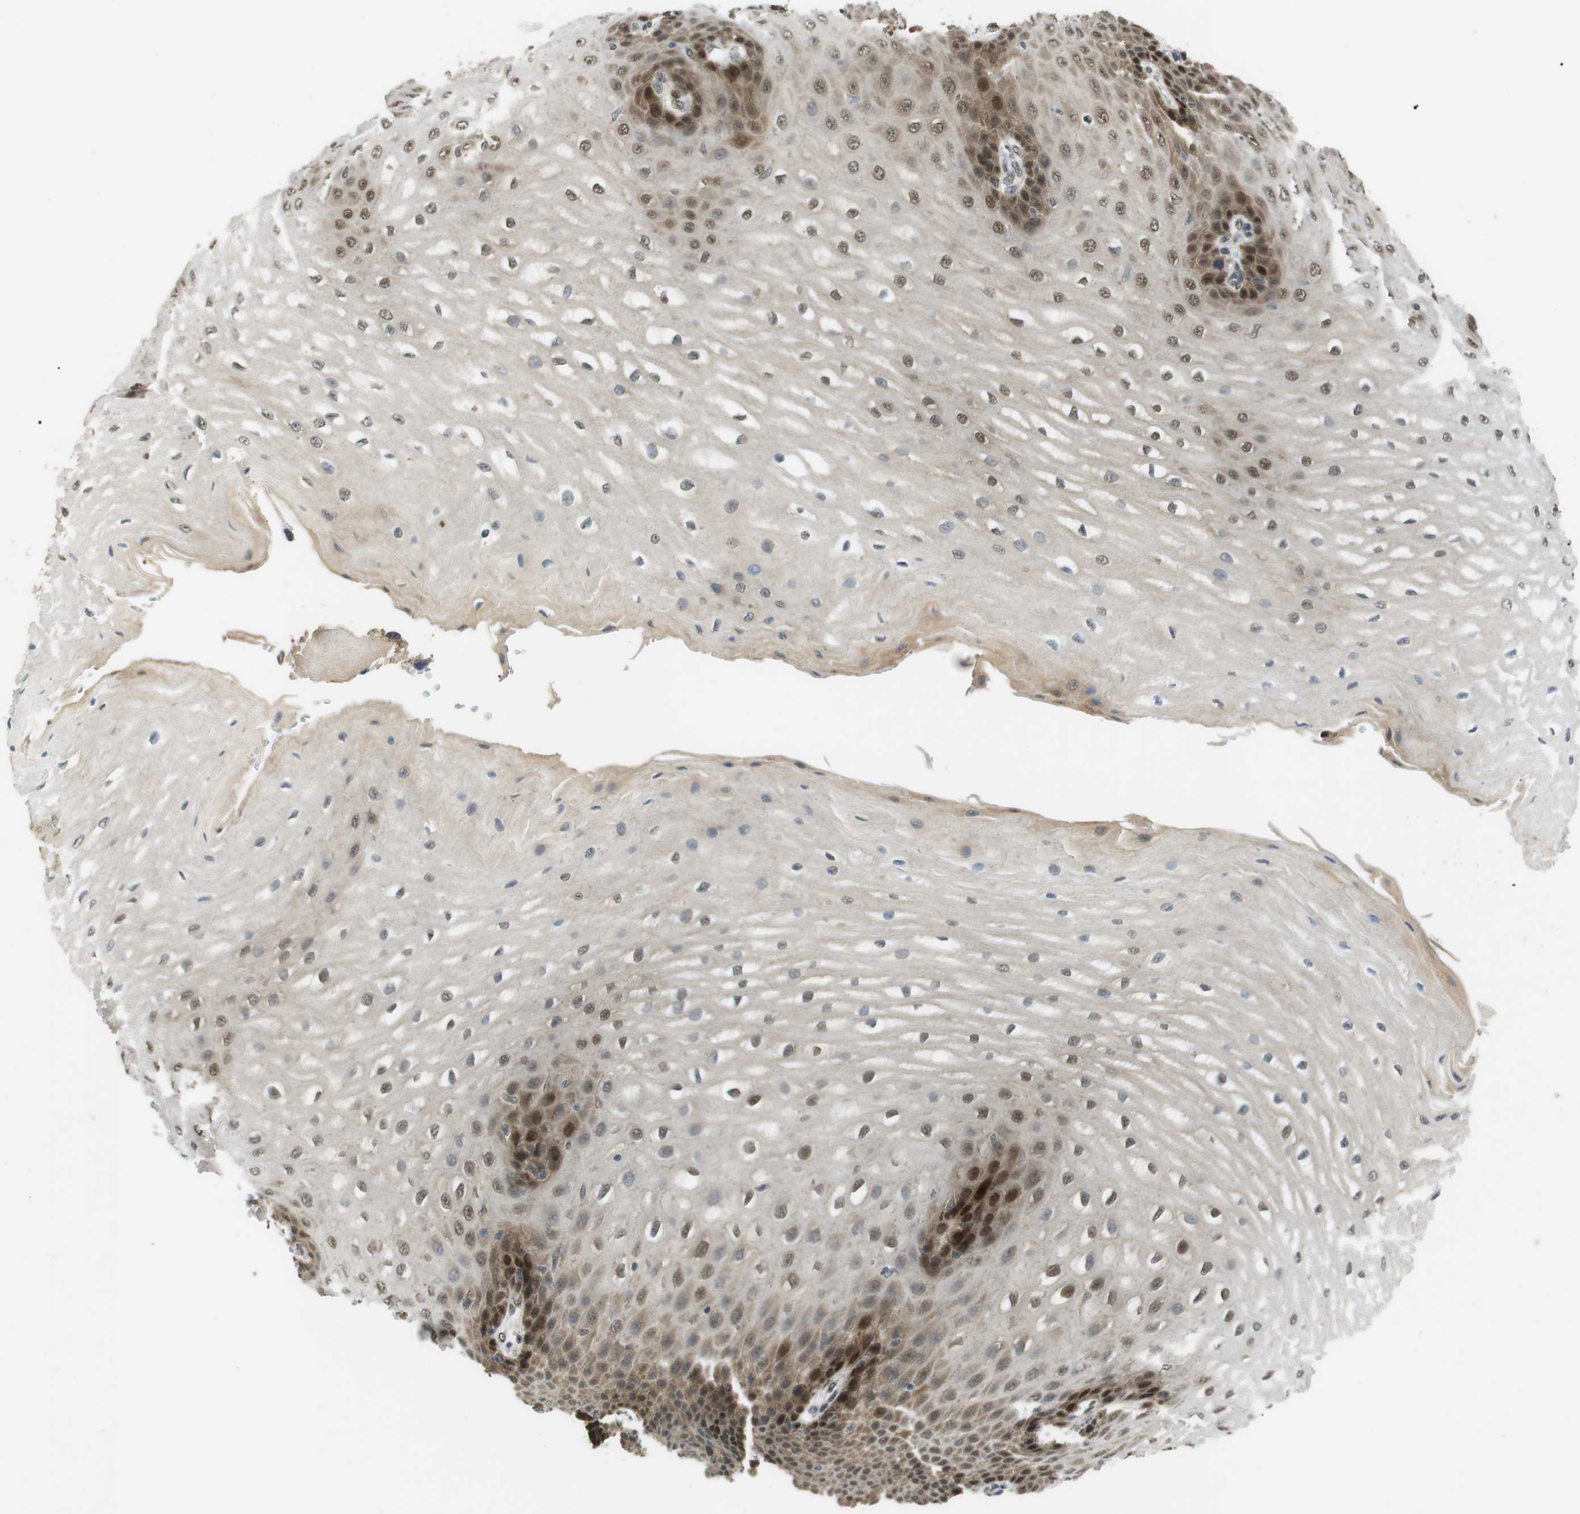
{"staining": {"intensity": "moderate", "quantity": ">75%", "location": "cytoplasmic/membranous,nuclear"}, "tissue": "esophagus", "cell_type": "Squamous epithelial cells", "image_type": "normal", "snomed": [{"axis": "morphology", "description": "Normal tissue, NOS"}, {"axis": "topography", "description": "Esophagus"}], "caption": "The histopathology image shows staining of benign esophagus, revealing moderate cytoplasmic/membranous,nuclear protein expression (brown color) within squamous epithelial cells.", "gene": "ORAI3", "patient": {"sex": "male", "age": 54}}